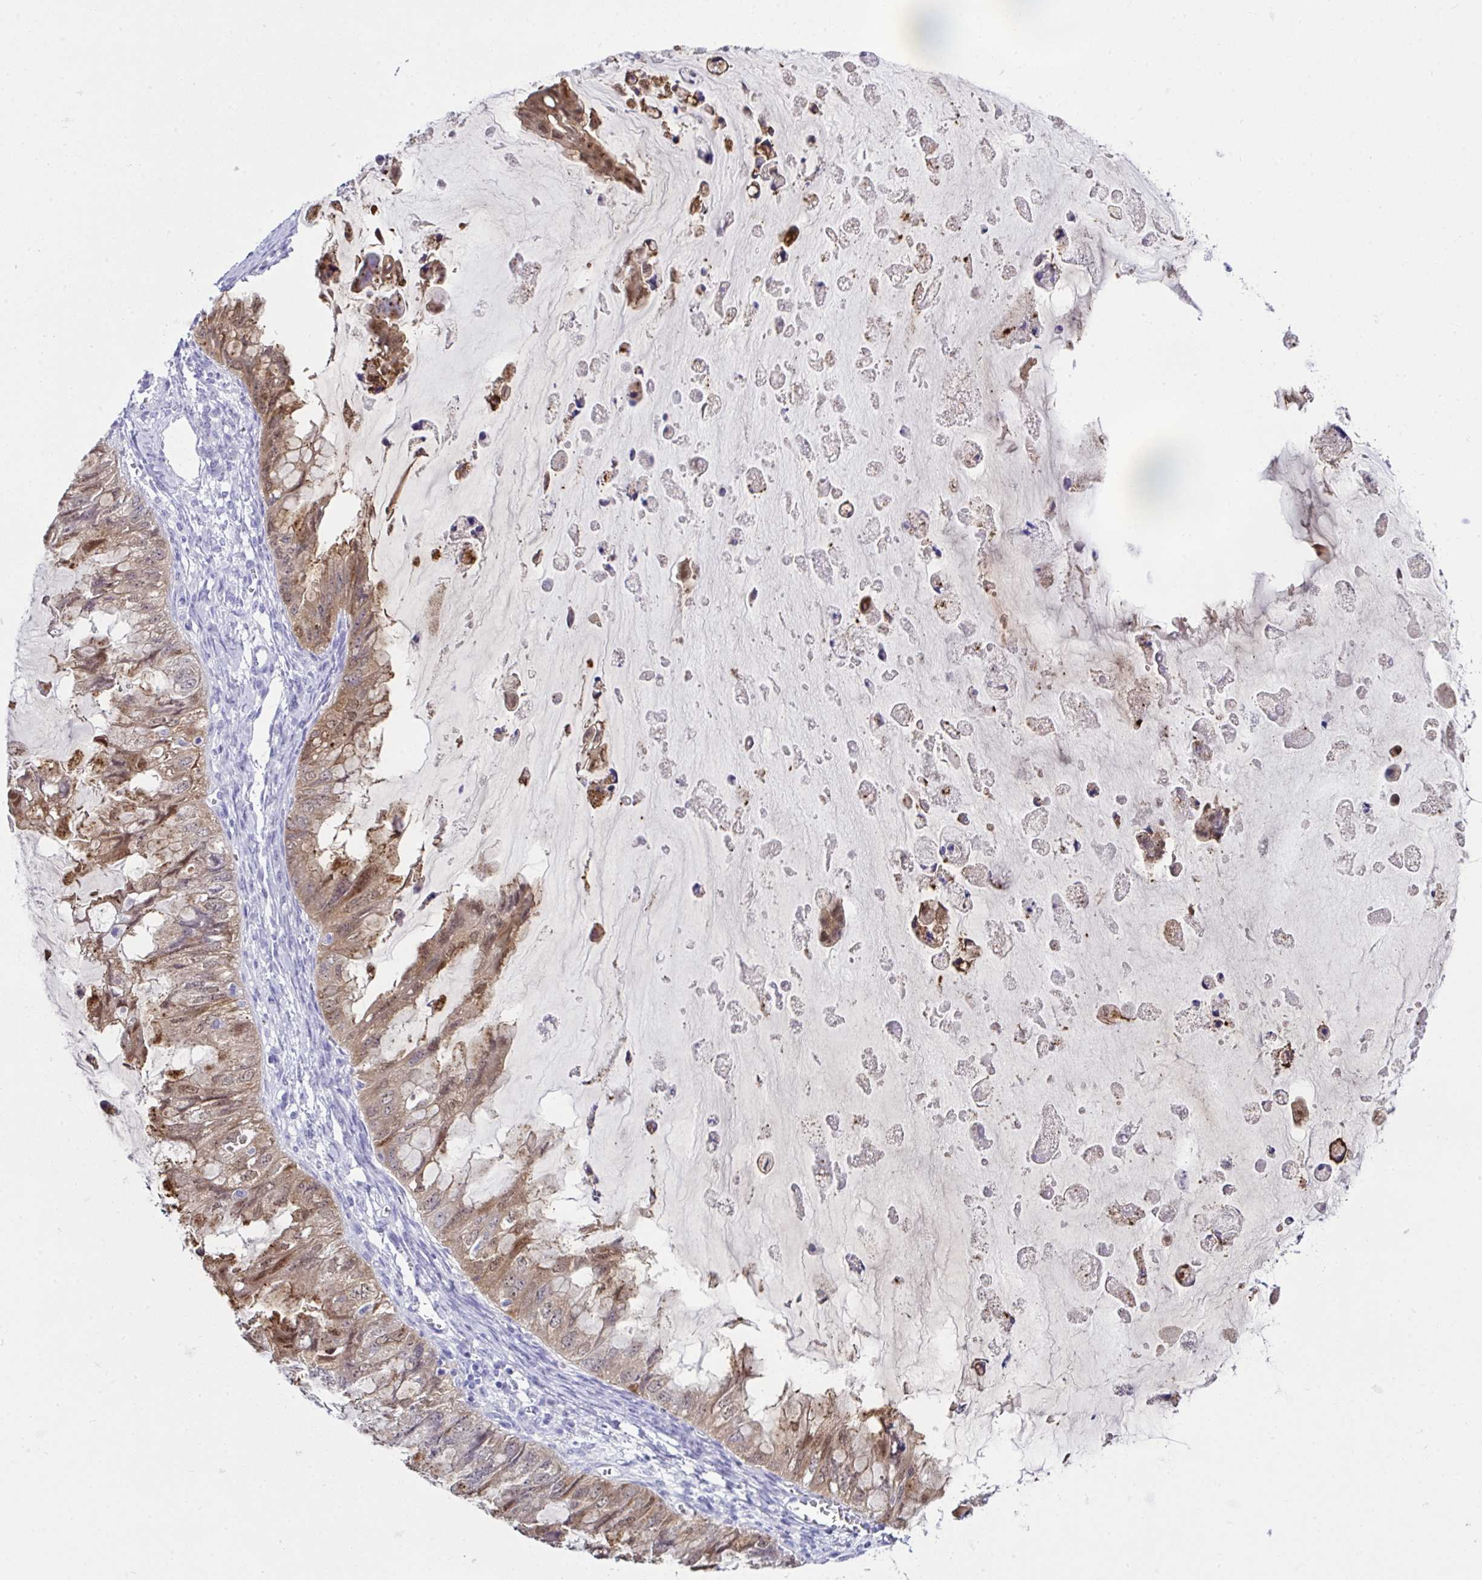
{"staining": {"intensity": "weak", "quantity": ">75%", "location": "cytoplasmic/membranous"}, "tissue": "ovarian cancer", "cell_type": "Tumor cells", "image_type": "cancer", "snomed": [{"axis": "morphology", "description": "Cystadenocarcinoma, mucinous, NOS"}, {"axis": "topography", "description": "Ovary"}], "caption": "Protein positivity by immunohistochemistry demonstrates weak cytoplasmic/membranous expression in approximately >75% of tumor cells in ovarian mucinous cystadenocarcinoma.", "gene": "LGALS4", "patient": {"sex": "female", "age": 72}}